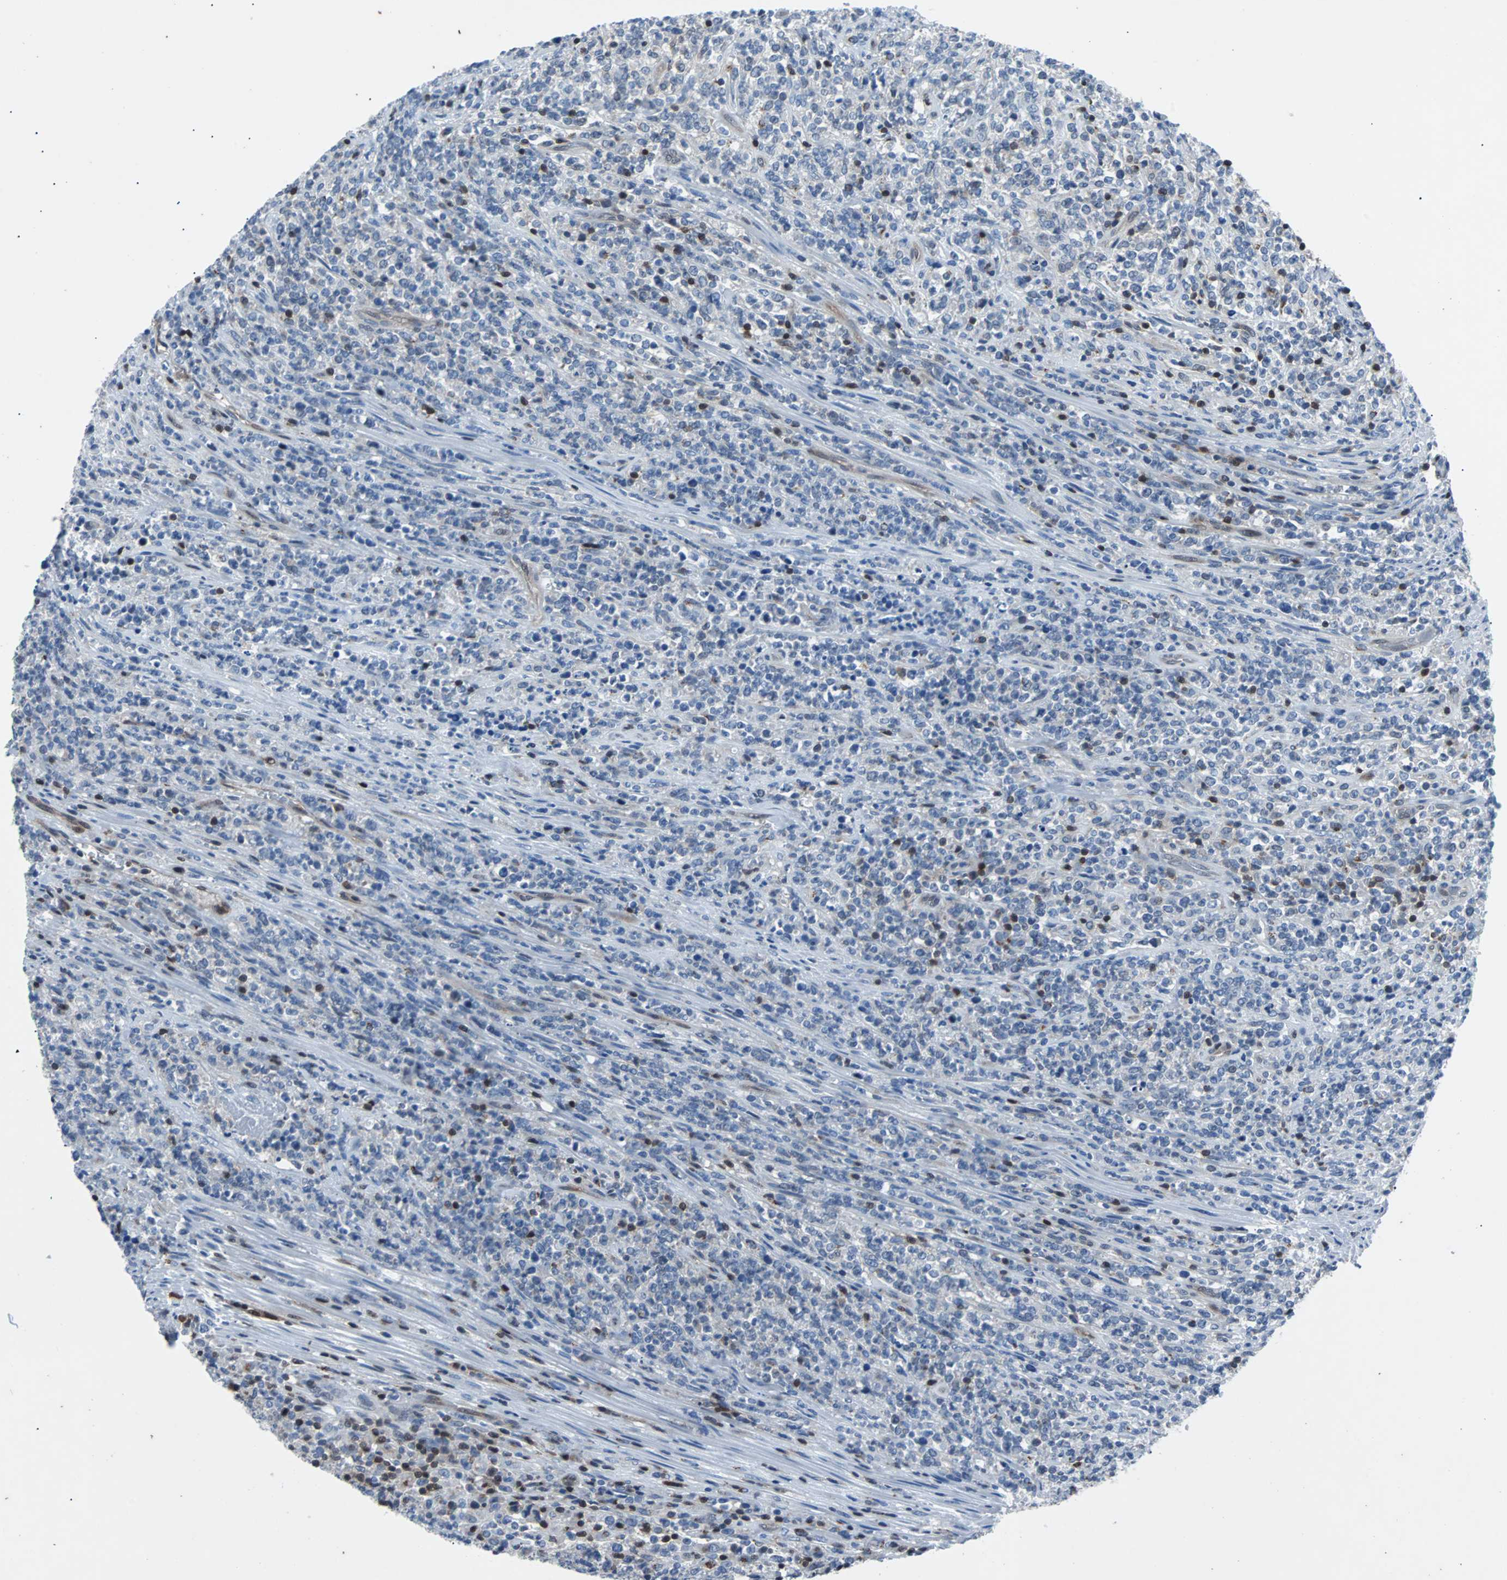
{"staining": {"intensity": "moderate", "quantity": "<25%", "location": "nuclear"}, "tissue": "lymphoma", "cell_type": "Tumor cells", "image_type": "cancer", "snomed": [{"axis": "morphology", "description": "Malignant lymphoma, non-Hodgkin's type, High grade"}, {"axis": "topography", "description": "Soft tissue"}], "caption": "Human high-grade malignant lymphoma, non-Hodgkin's type stained with a brown dye exhibits moderate nuclear positive staining in approximately <25% of tumor cells.", "gene": "MAP2K6", "patient": {"sex": "male", "age": 18}}